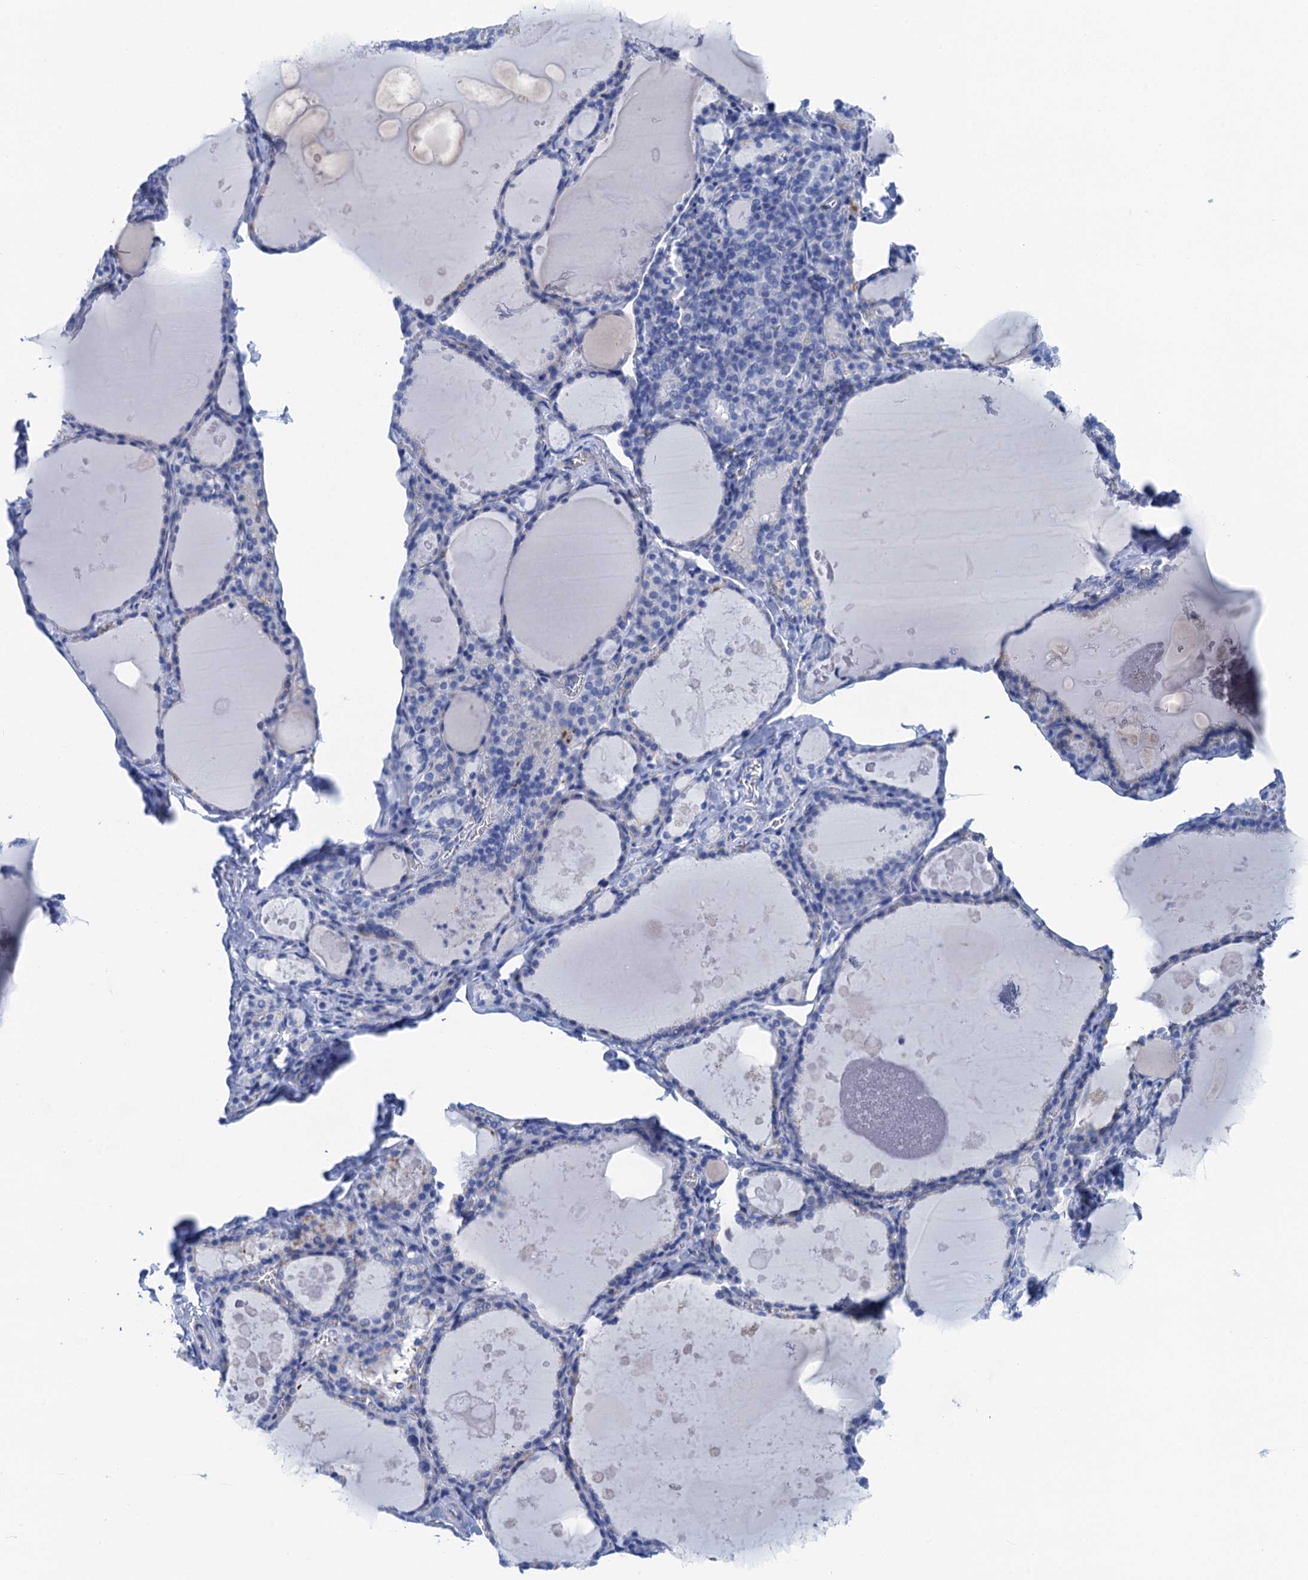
{"staining": {"intensity": "negative", "quantity": "none", "location": "none"}, "tissue": "thyroid gland", "cell_type": "Glandular cells", "image_type": "normal", "snomed": [{"axis": "morphology", "description": "Normal tissue, NOS"}, {"axis": "topography", "description": "Thyroid gland"}], "caption": "Immunohistochemical staining of normal thyroid gland demonstrates no significant expression in glandular cells. Brightfield microscopy of immunohistochemistry (IHC) stained with DAB (3,3'-diaminobenzidine) (brown) and hematoxylin (blue), captured at high magnification.", "gene": "NLRP10", "patient": {"sex": "male", "age": 56}}